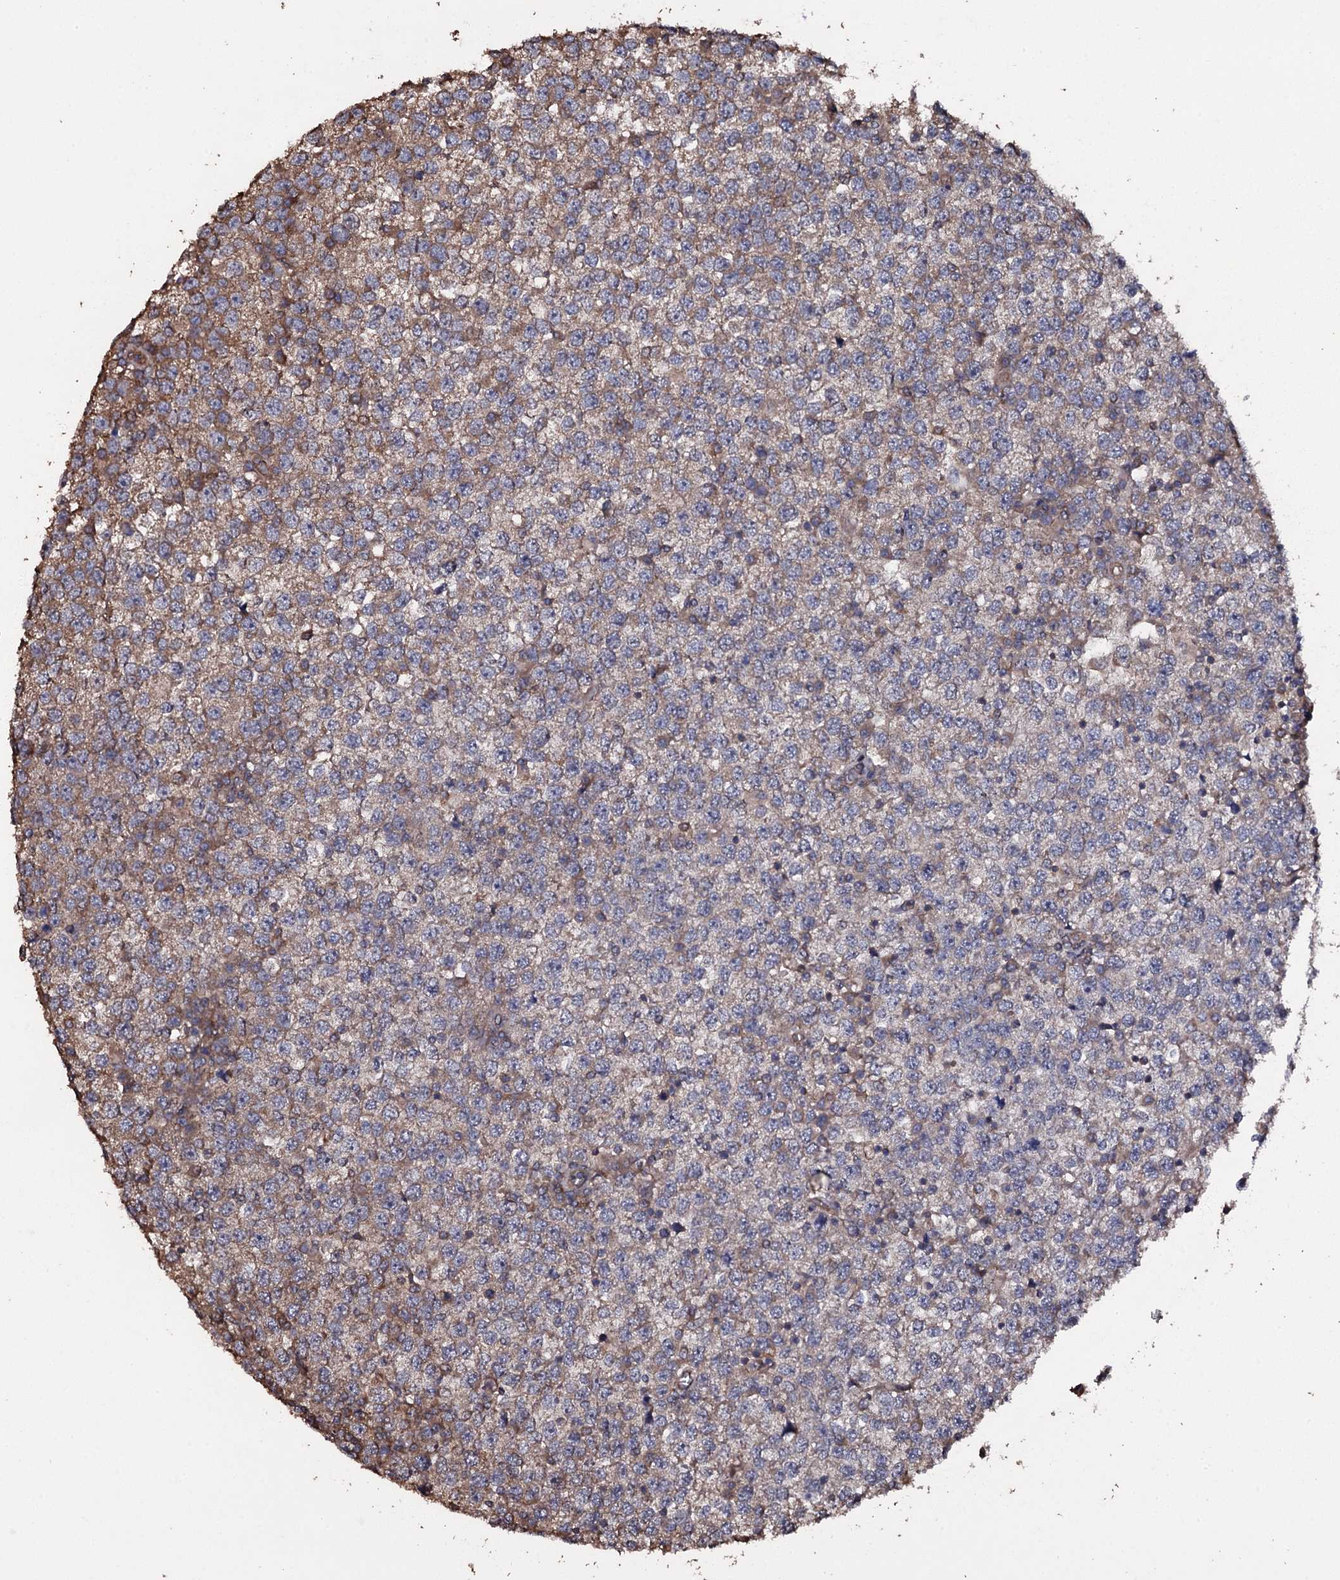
{"staining": {"intensity": "moderate", "quantity": "25%-75%", "location": "cytoplasmic/membranous"}, "tissue": "testis cancer", "cell_type": "Tumor cells", "image_type": "cancer", "snomed": [{"axis": "morphology", "description": "Seminoma, NOS"}, {"axis": "topography", "description": "Testis"}], "caption": "Testis cancer stained with a brown dye shows moderate cytoplasmic/membranous positive staining in about 25%-75% of tumor cells.", "gene": "TTC23", "patient": {"sex": "male", "age": 65}}